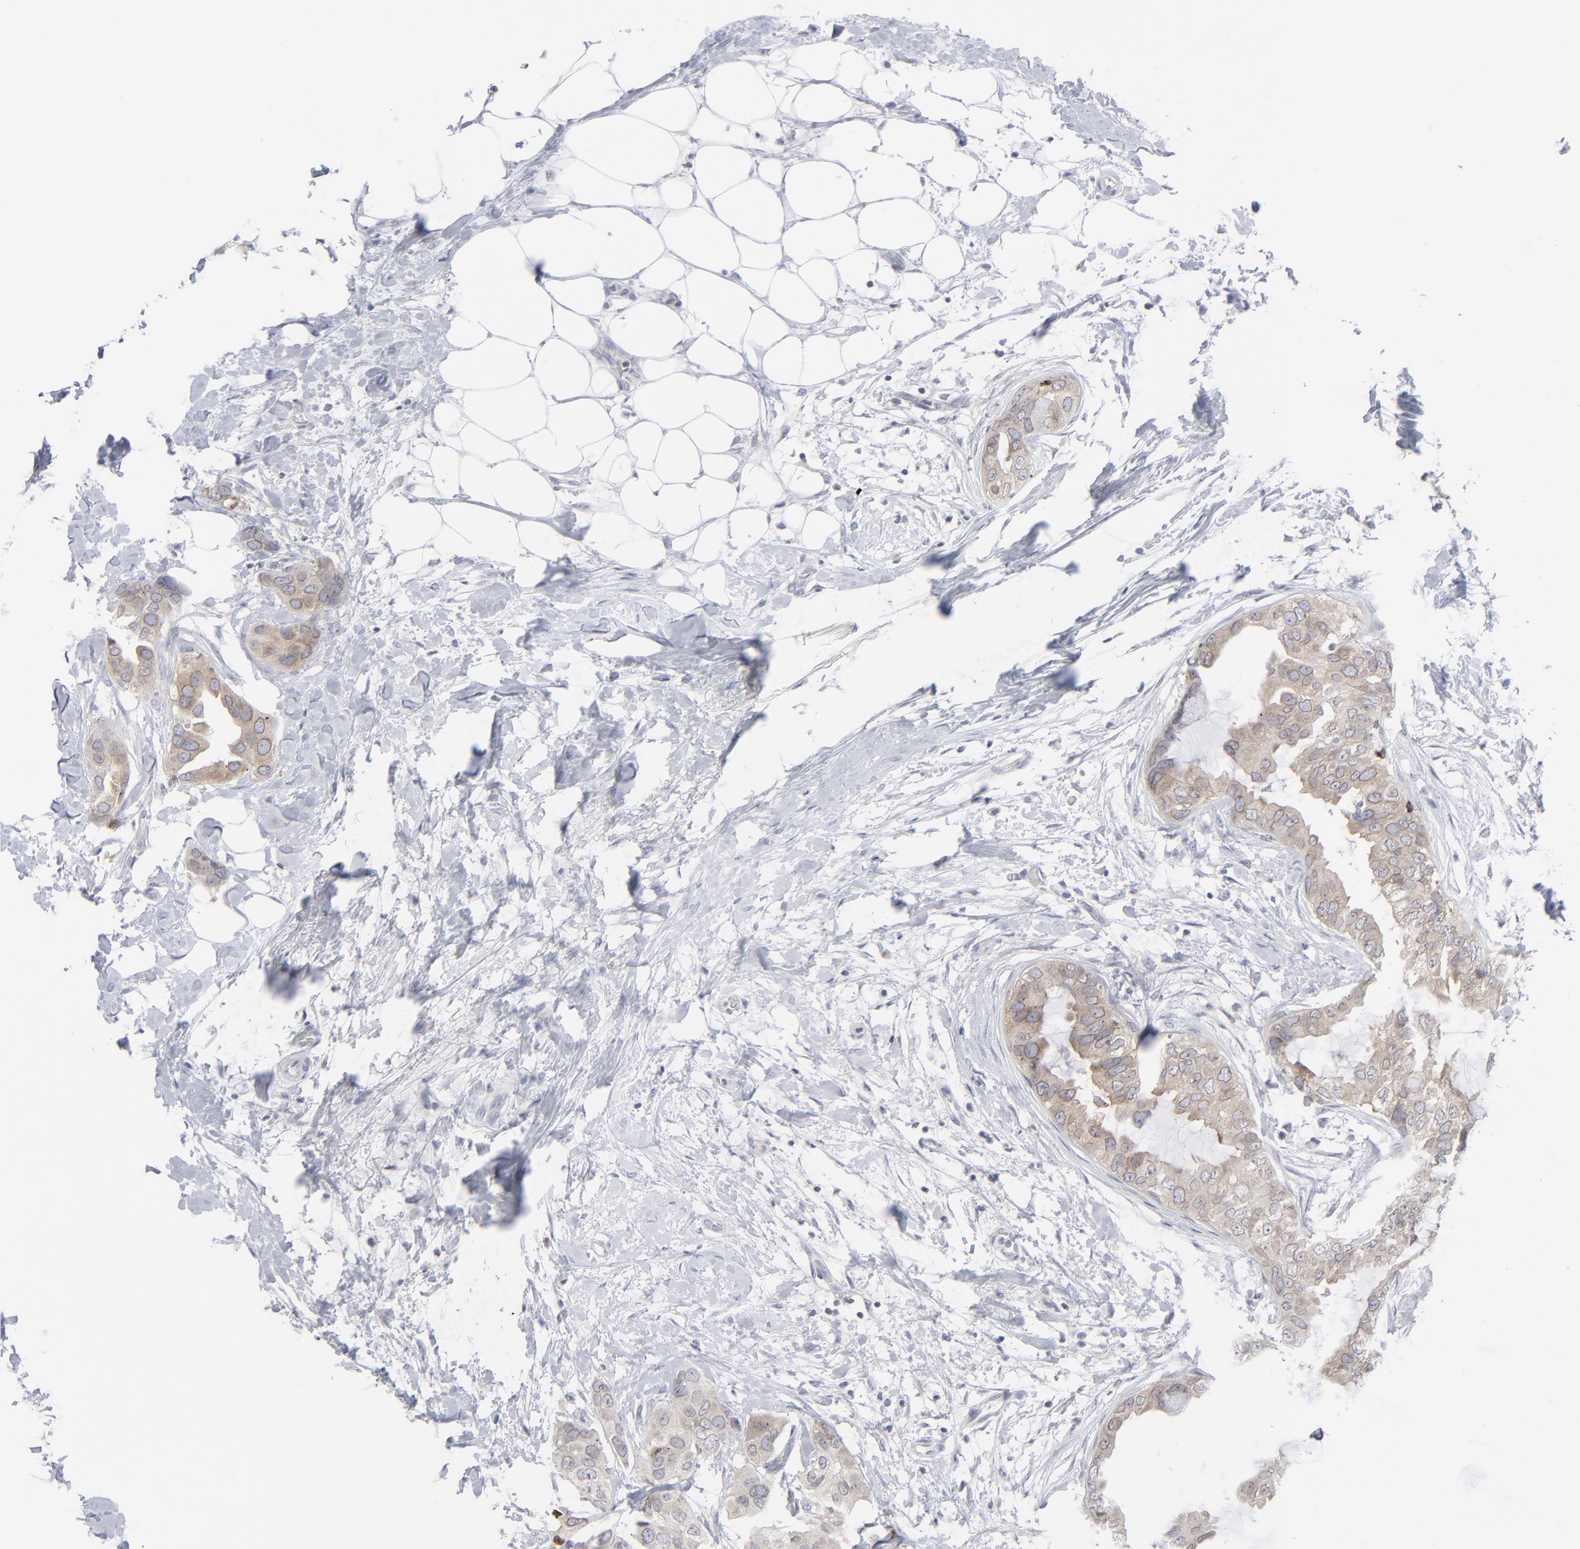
{"staining": {"intensity": "weak", "quantity": "25%-75%", "location": "cytoplasmic/membranous"}, "tissue": "breast cancer", "cell_type": "Tumor cells", "image_type": "cancer", "snomed": [{"axis": "morphology", "description": "Duct carcinoma"}, {"axis": "topography", "description": "Breast"}], "caption": "Immunohistochemistry (IHC) of breast intraductal carcinoma reveals low levels of weak cytoplasmic/membranous positivity in about 25%-75% of tumor cells.", "gene": "NUP88", "patient": {"sex": "female", "age": 40}}